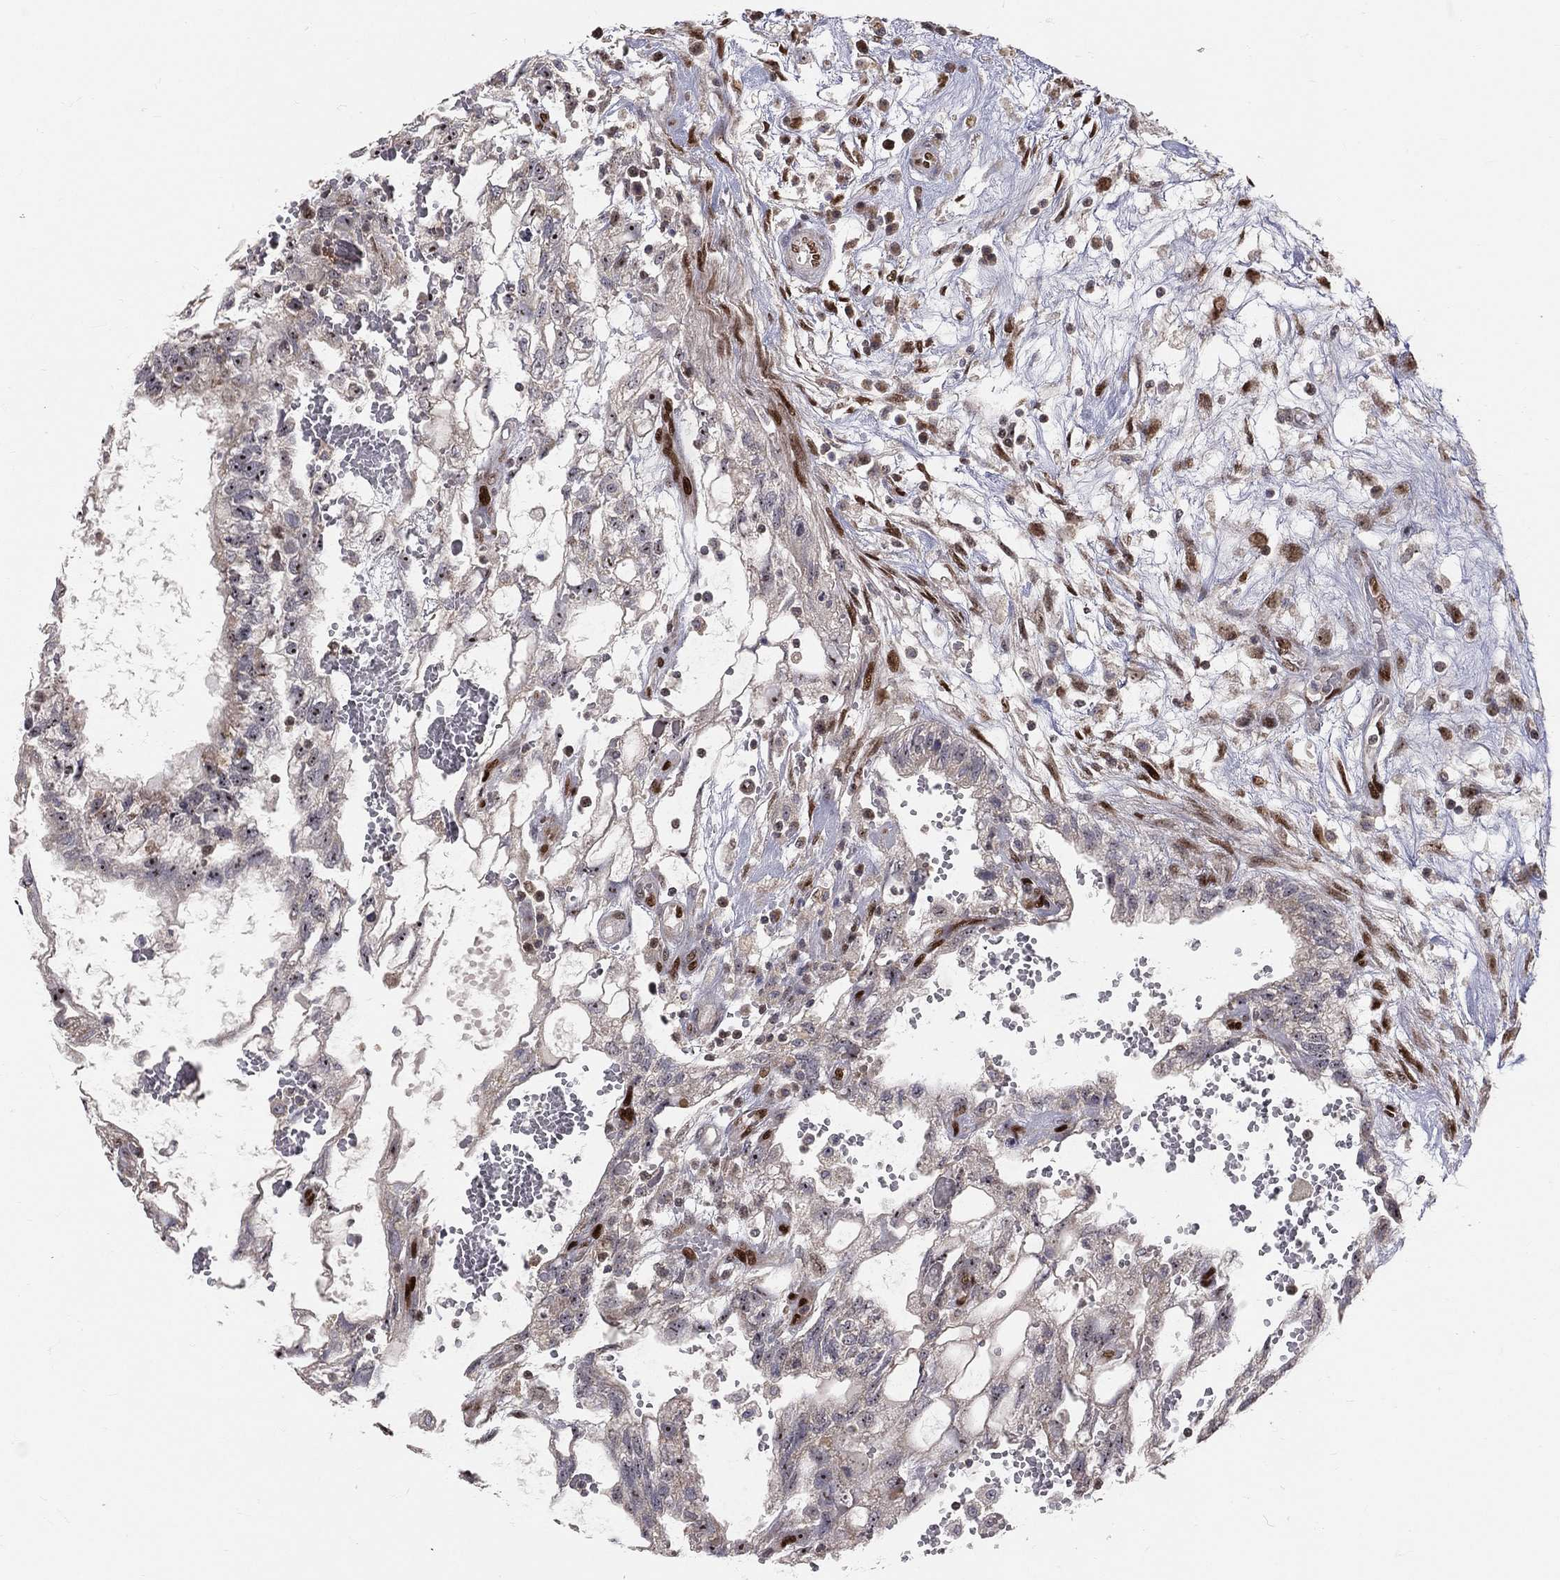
{"staining": {"intensity": "negative", "quantity": "none", "location": "none"}, "tissue": "testis cancer", "cell_type": "Tumor cells", "image_type": "cancer", "snomed": [{"axis": "morphology", "description": "Normal tissue, NOS"}, {"axis": "morphology", "description": "Carcinoma, Embryonal, NOS"}, {"axis": "topography", "description": "Testis"}, {"axis": "topography", "description": "Epididymis"}], "caption": "High magnification brightfield microscopy of embryonal carcinoma (testis) stained with DAB (3,3'-diaminobenzidine) (brown) and counterstained with hematoxylin (blue): tumor cells show no significant staining. The staining is performed using DAB (3,3'-diaminobenzidine) brown chromogen with nuclei counter-stained in using hematoxylin.", "gene": "ZEB1", "patient": {"sex": "male", "age": 32}}